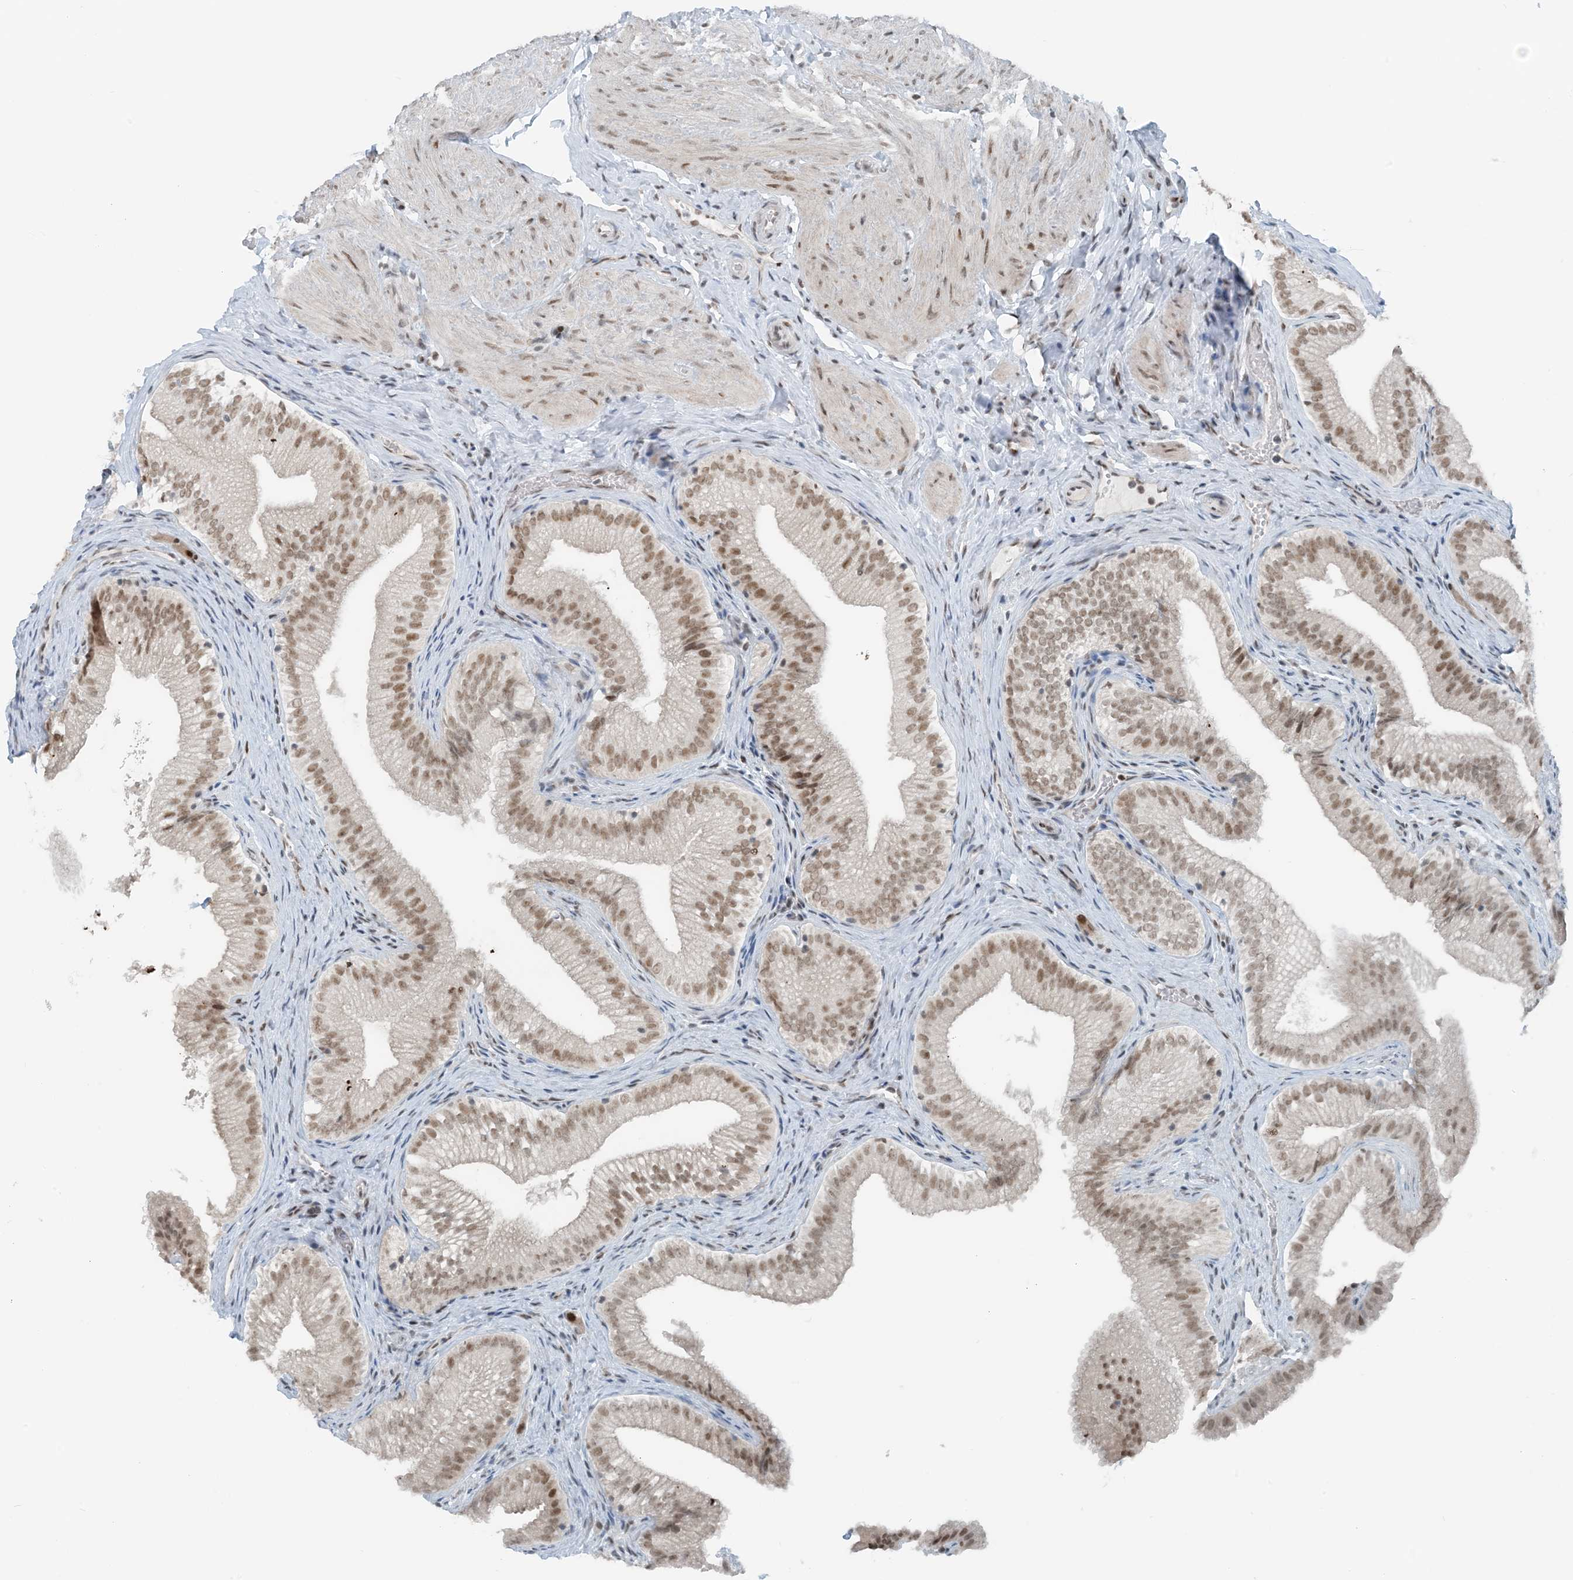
{"staining": {"intensity": "moderate", "quantity": ">75%", "location": "nuclear"}, "tissue": "gallbladder", "cell_type": "Glandular cells", "image_type": "normal", "snomed": [{"axis": "morphology", "description": "Normal tissue, NOS"}, {"axis": "topography", "description": "Gallbladder"}], "caption": "Approximately >75% of glandular cells in normal gallbladder display moderate nuclear protein staining as visualized by brown immunohistochemical staining.", "gene": "ZNF500", "patient": {"sex": "female", "age": 30}}